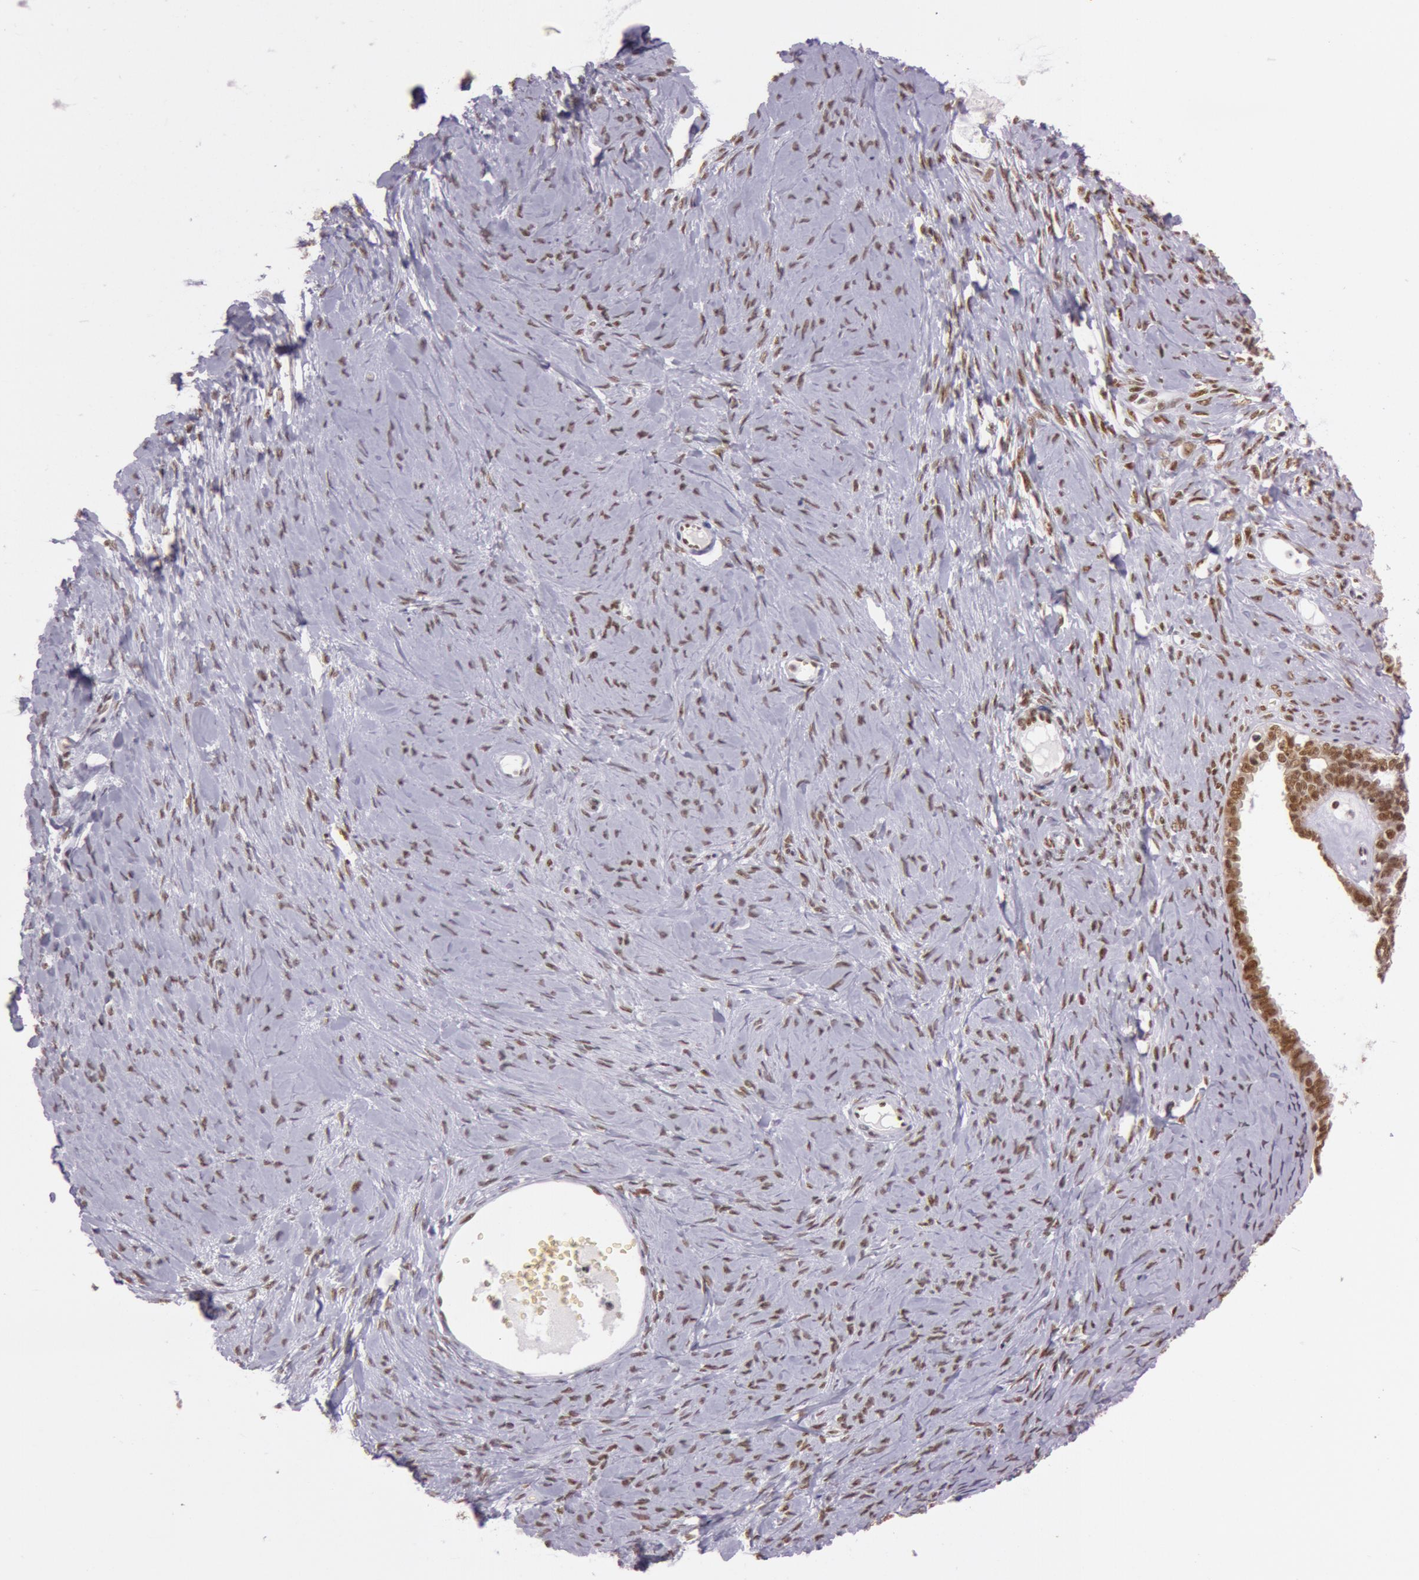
{"staining": {"intensity": "strong", "quantity": ">75%", "location": "nuclear"}, "tissue": "ovarian cancer", "cell_type": "Tumor cells", "image_type": "cancer", "snomed": [{"axis": "morphology", "description": "Cystadenocarcinoma, serous, NOS"}, {"axis": "topography", "description": "Ovary"}], "caption": "This is an image of immunohistochemistry staining of serous cystadenocarcinoma (ovarian), which shows strong staining in the nuclear of tumor cells.", "gene": "NBN", "patient": {"sex": "female", "age": 71}}